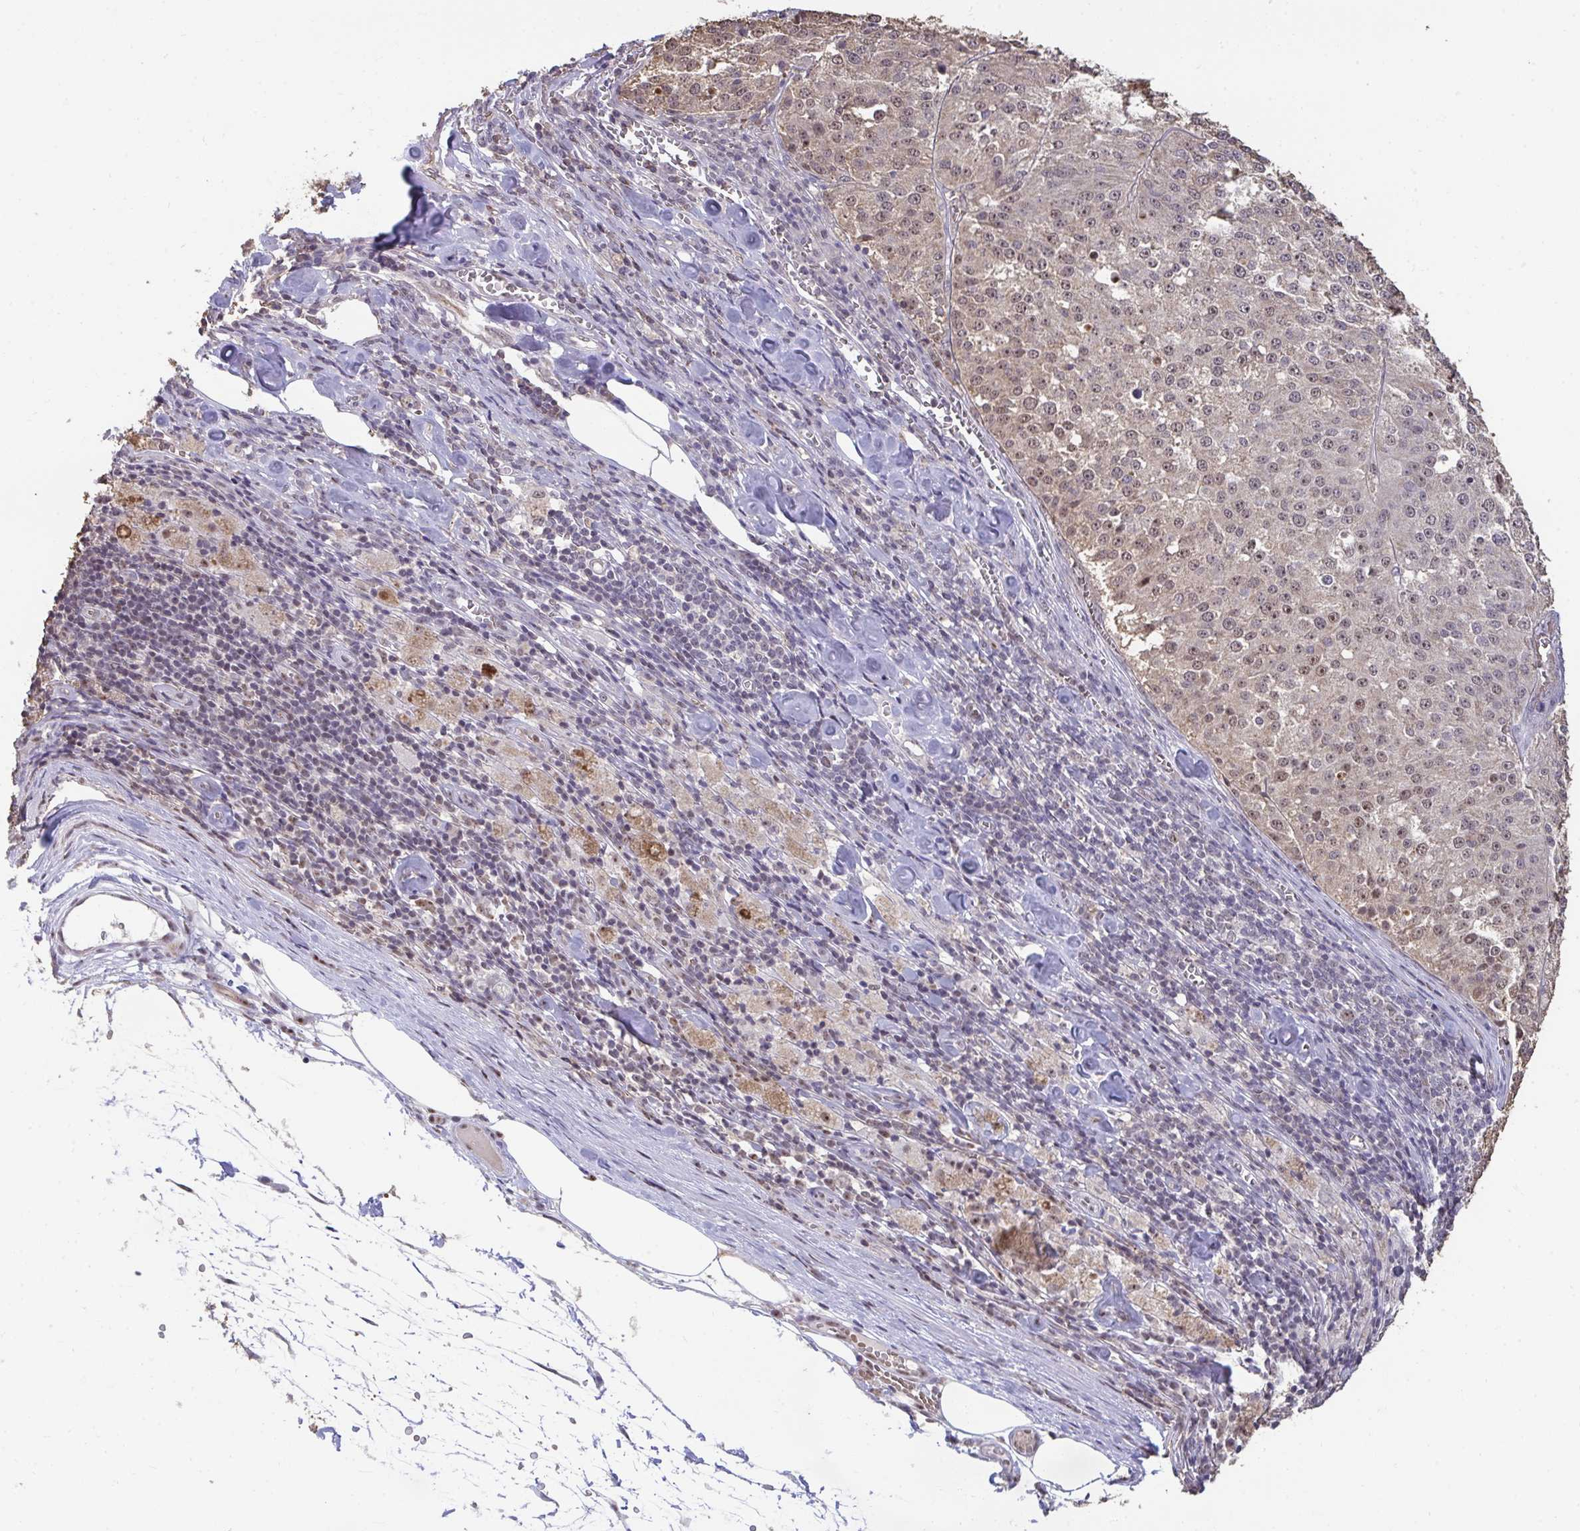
{"staining": {"intensity": "weak", "quantity": ">75%", "location": "nuclear"}, "tissue": "melanoma", "cell_type": "Tumor cells", "image_type": "cancer", "snomed": [{"axis": "morphology", "description": "Malignant melanoma, Metastatic site"}, {"axis": "topography", "description": "Lymph node"}], "caption": "IHC staining of melanoma, which displays low levels of weak nuclear positivity in approximately >75% of tumor cells indicating weak nuclear protein positivity. The staining was performed using DAB (brown) for protein detection and nuclei were counterstained in hematoxylin (blue).", "gene": "SENP3", "patient": {"sex": "female", "age": 64}}